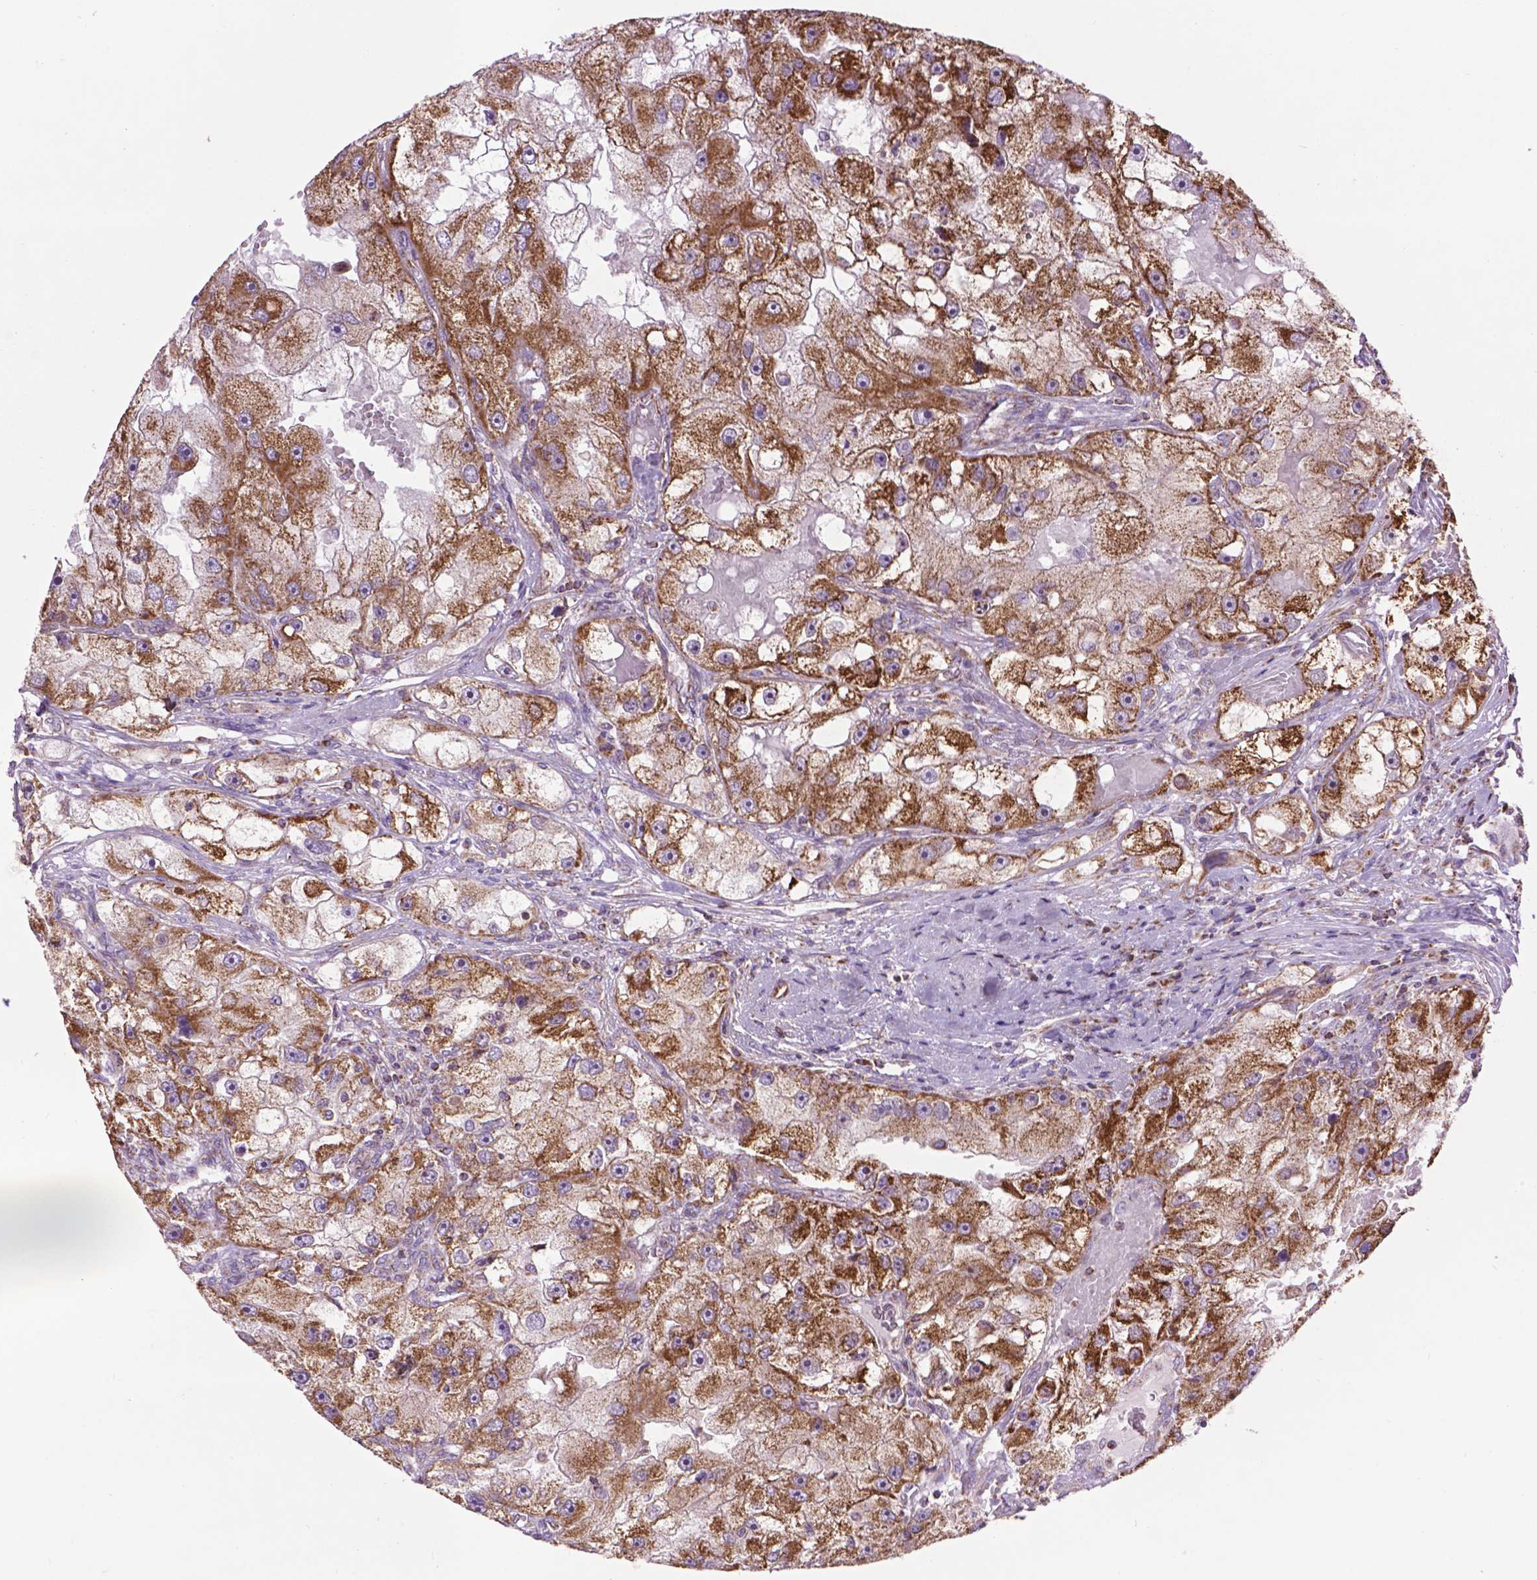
{"staining": {"intensity": "strong", "quantity": ">75%", "location": "cytoplasmic/membranous"}, "tissue": "renal cancer", "cell_type": "Tumor cells", "image_type": "cancer", "snomed": [{"axis": "morphology", "description": "Adenocarcinoma, NOS"}, {"axis": "topography", "description": "Kidney"}], "caption": "Renal cancer (adenocarcinoma) stained with a protein marker exhibits strong staining in tumor cells.", "gene": "PYCR3", "patient": {"sex": "male", "age": 63}}